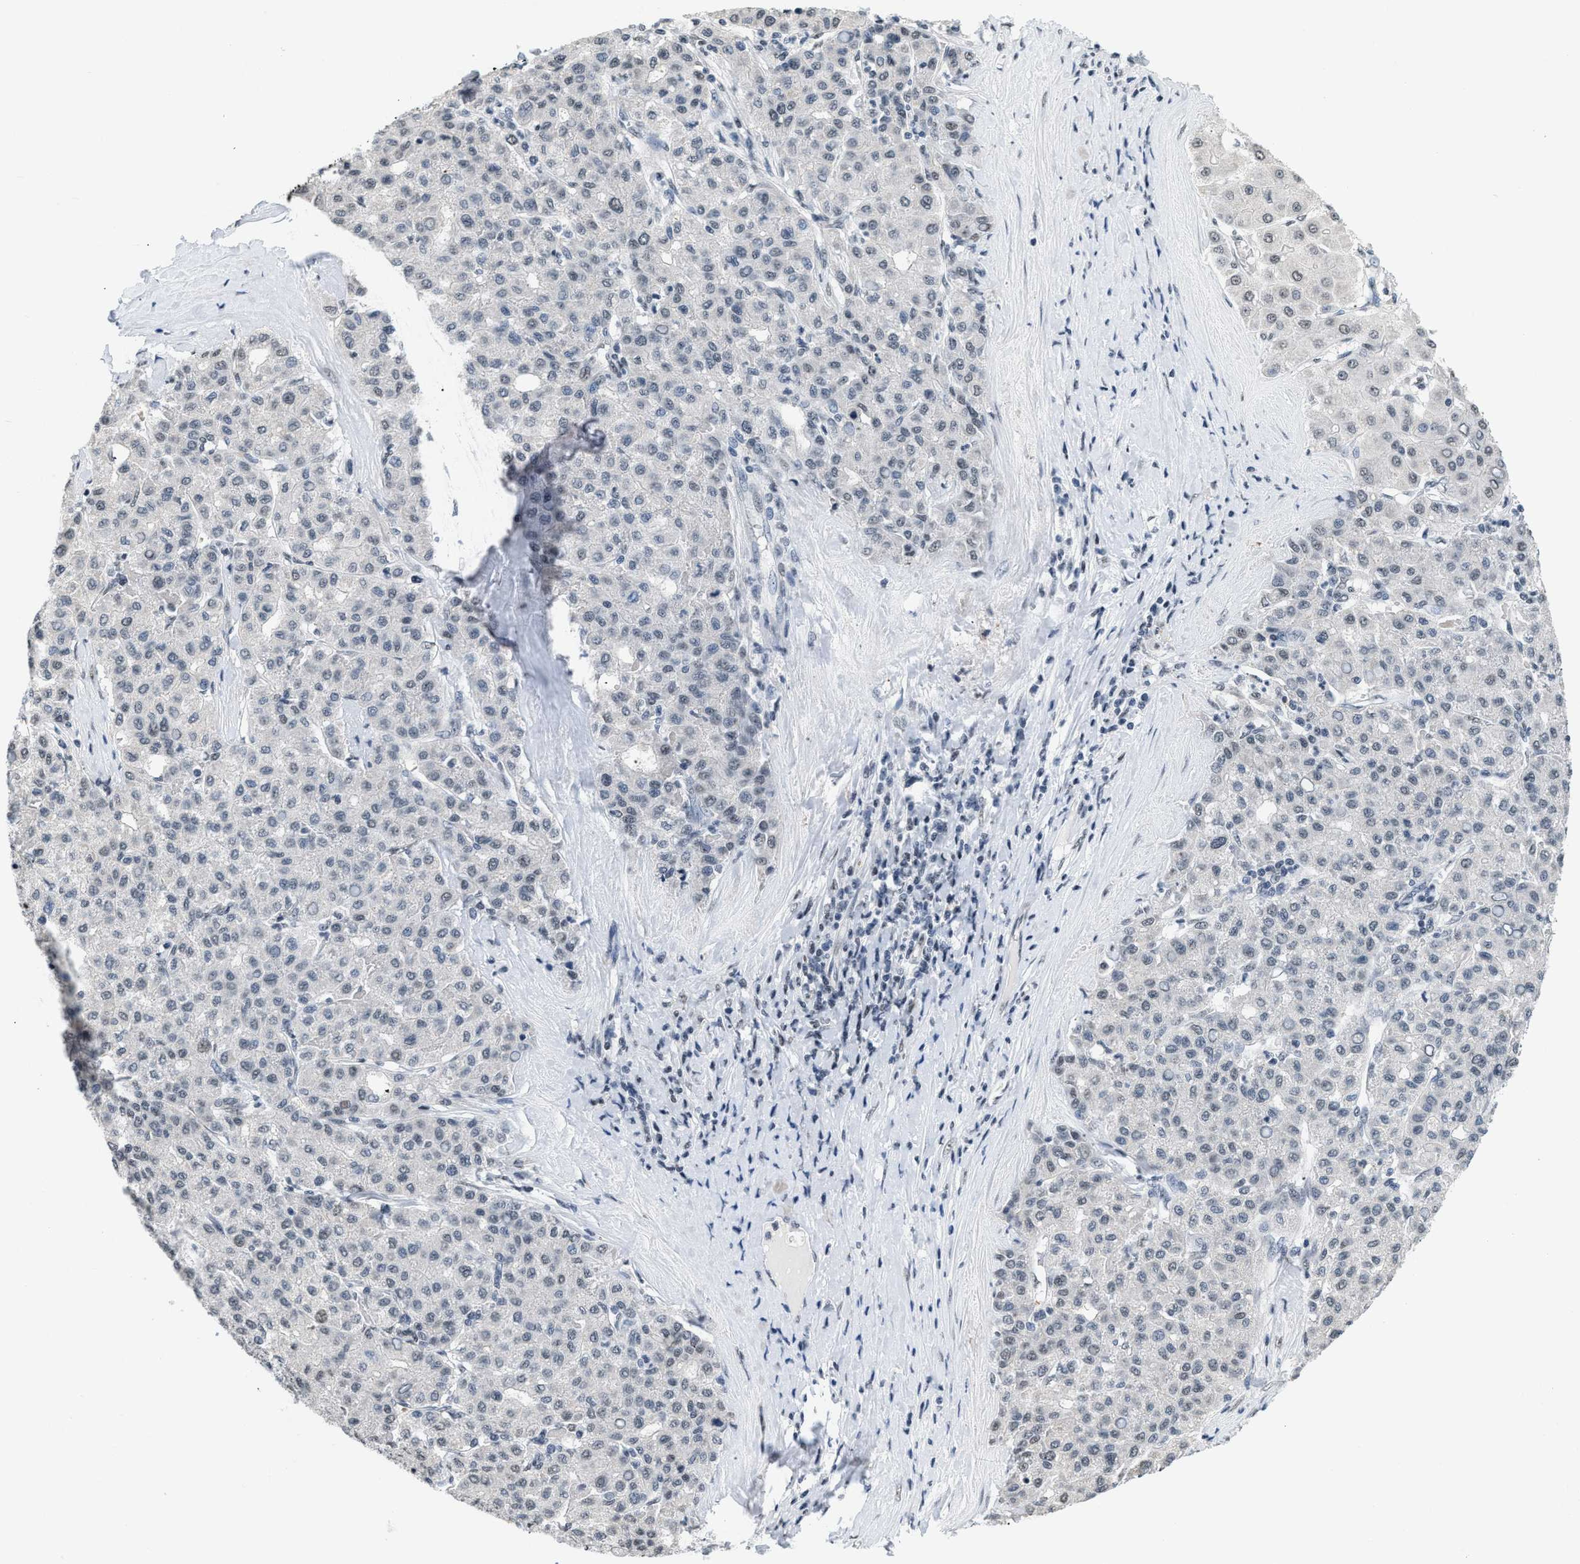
{"staining": {"intensity": "negative", "quantity": "none", "location": "none"}, "tissue": "liver cancer", "cell_type": "Tumor cells", "image_type": "cancer", "snomed": [{"axis": "morphology", "description": "Carcinoma, Hepatocellular, NOS"}, {"axis": "topography", "description": "Liver"}], "caption": "Hepatocellular carcinoma (liver) stained for a protein using immunohistochemistry (IHC) demonstrates no positivity tumor cells.", "gene": "RAF1", "patient": {"sex": "male", "age": 65}}